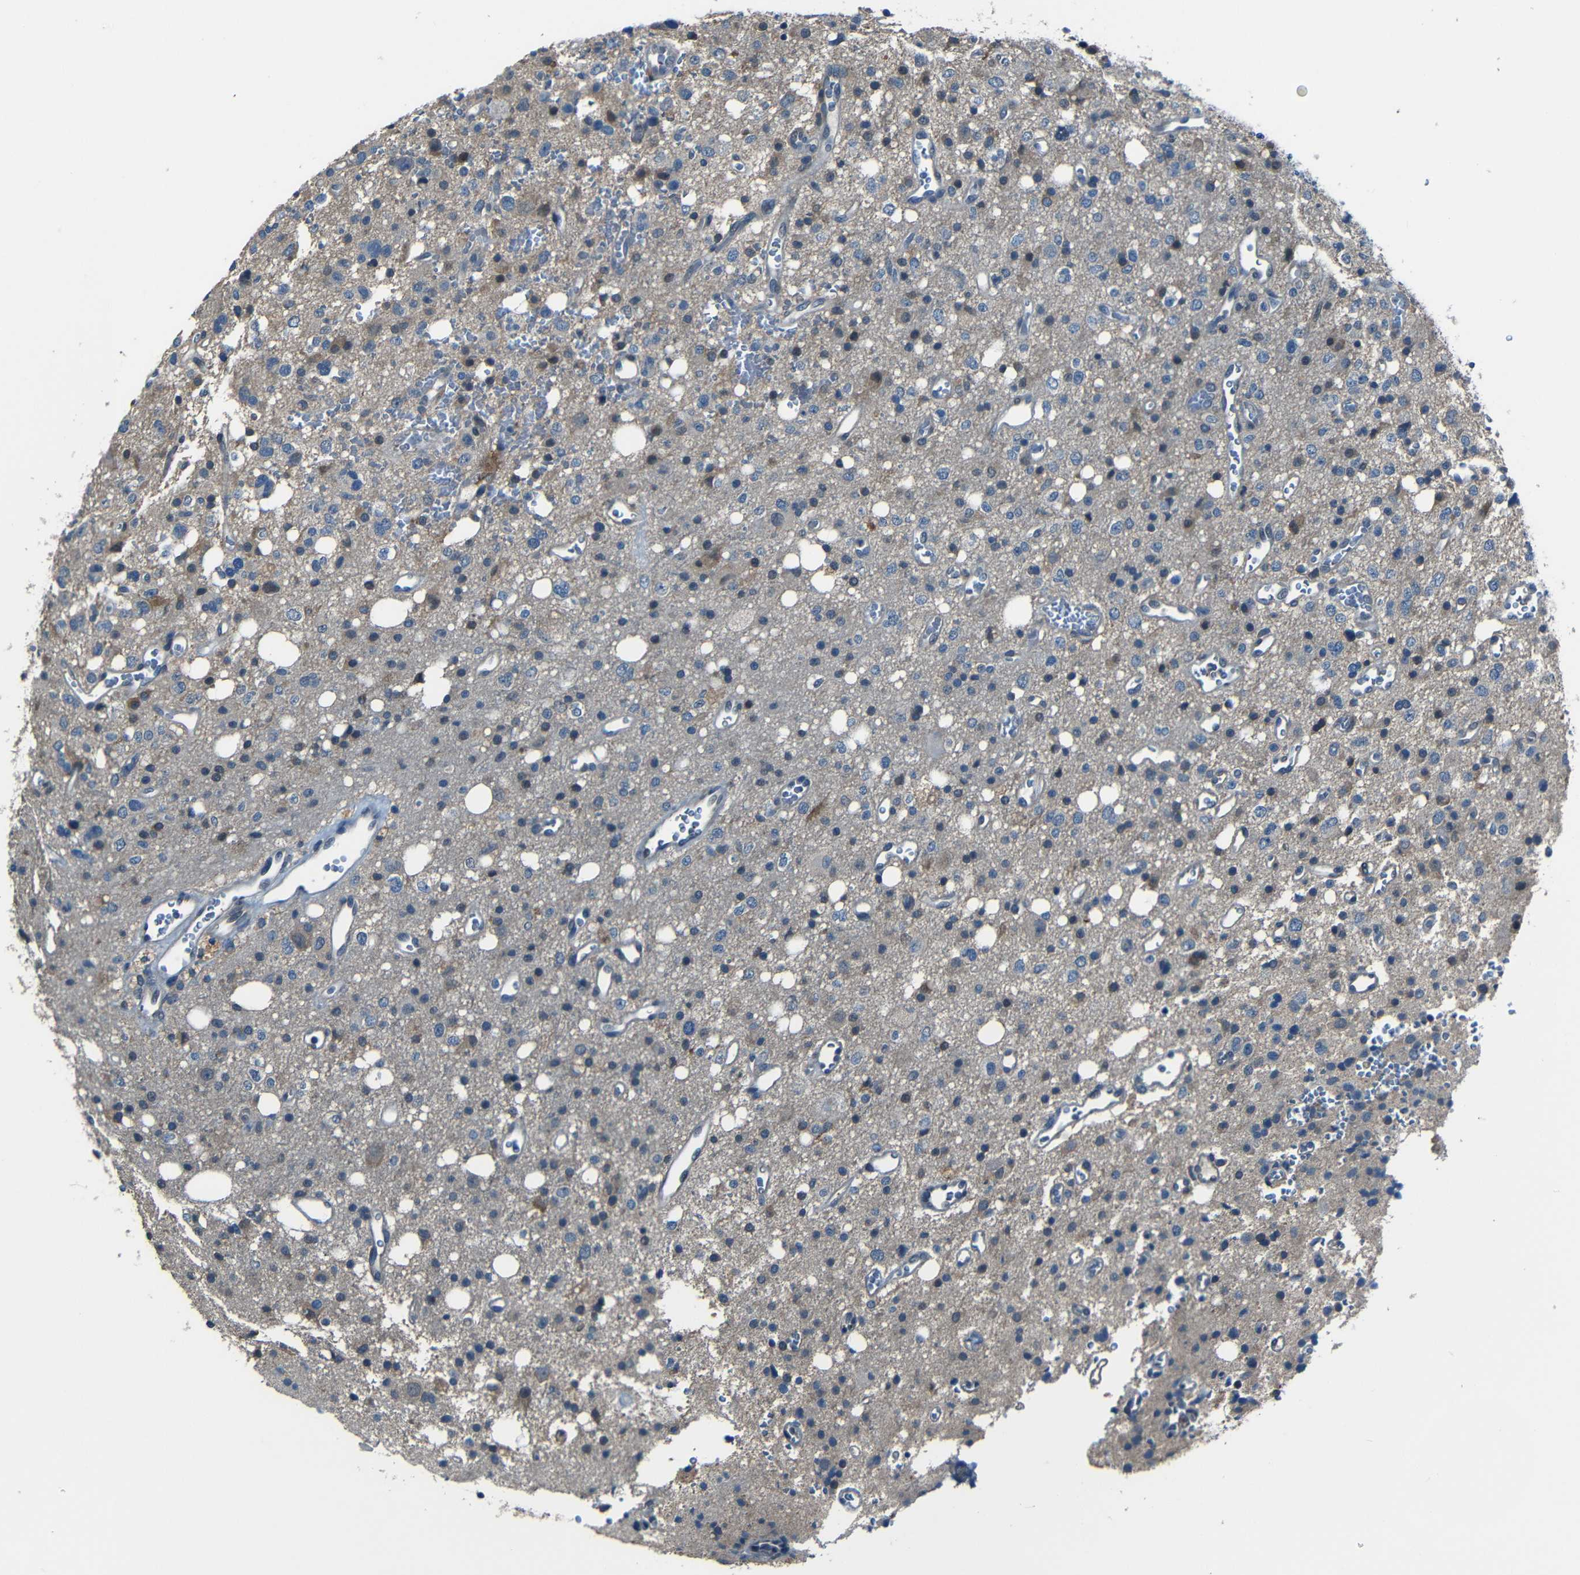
{"staining": {"intensity": "weak", "quantity": "<25%", "location": "cytoplasmic/membranous"}, "tissue": "glioma", "cell_type": "Tumor cells", "image_type": "cancer", "snomed": [{"axis": "morphology", "description": "Glioma, malignant, High grade"}, {"axis": "topography", "description": "Brain"}], "caption": "A high-resolution histopathology image shows IHC staining of glioma, which demonstrates no significant expression in tumor cells.", "gene": "SLA", "patient": {"sex": "male", "age": 47}}